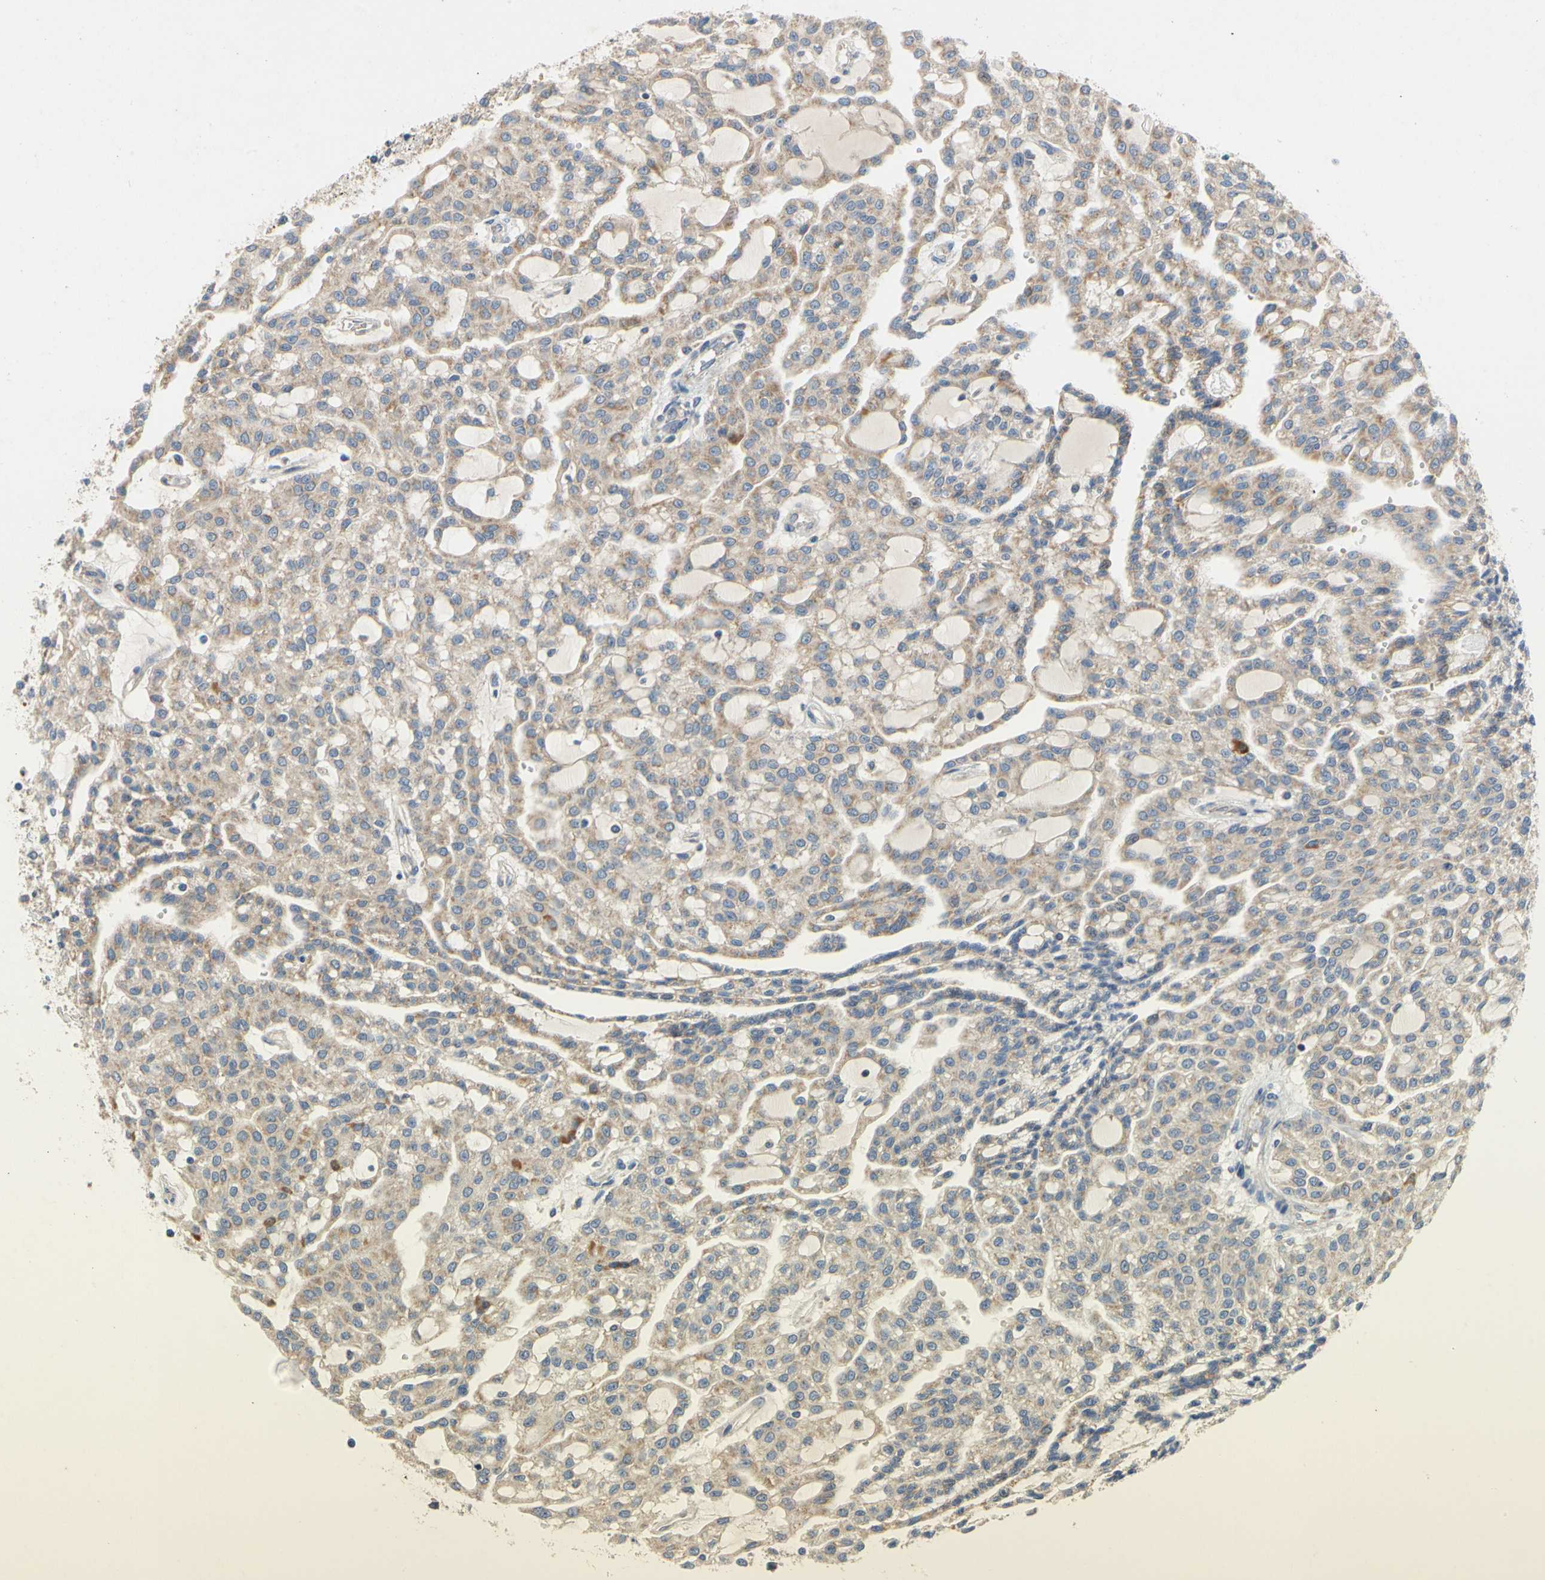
{"staining": {"intensity": "weak", "quantity": ">75%", "location": "cytoplasmic/membranous"}, "tissue": "renal cancer", "cell_type": "Tumor cells", "image_type": "cancer", "snomed": [{"axis": "morphology", "description": "Adenocarcinoma, NOS"}, {"axis": "topography", "description": "Kidney"}], "caption": "There is low levels of weak cytoplasmic/membranous positivity in tumor cells of renal cancer, as demonstrated by immunohistochemical staining (brown color).", "gene": "KLHDC8B", "patient": {"sex": "male", "age": 63}}